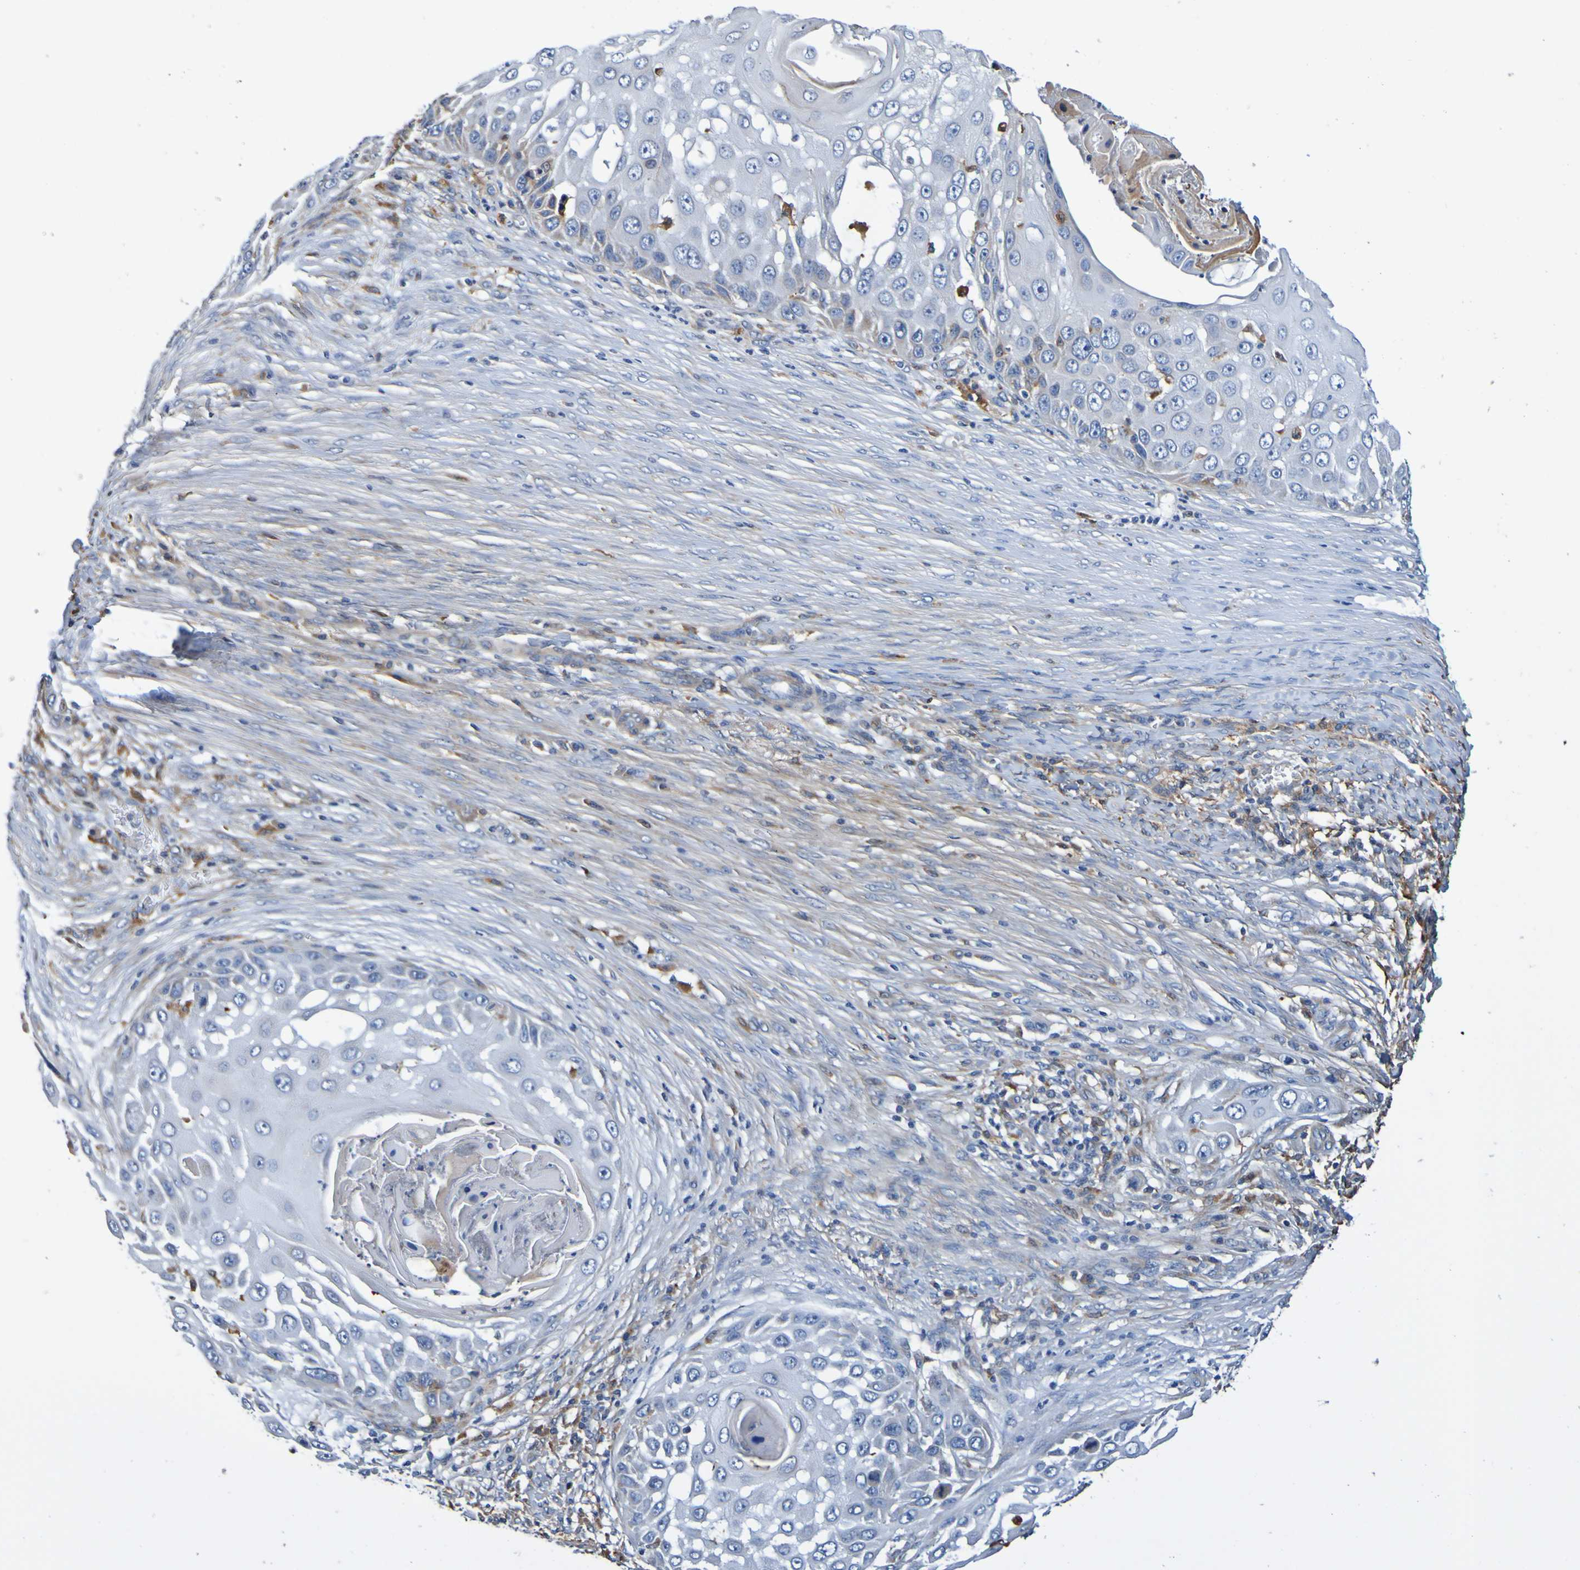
{"staining": {"intensity": "weak", "quantity": ">75%", "location": "cytoplasmic/membranous"}, "tissue": "skin cancer", "cell_type": "Tumor cells", "image_type": "cancer", "snomed": [{"axis": "morphology", "description": "Squamous cell carcinoma, NOS"}, {"axis": "topography", "description": "Skin"}], "caption": "An immunohistochemistry (IHC) image of neoplastic tissue is shown. Protein staining in brown labels weak cytoplasmic/membranous positivity in skin cancer within tumor cells. The staining is performed using DAB brown chromogen to label protein expression. The nuclei are counter-stained blue using hematoxylin.", "gene": "METAP2", "patient": {"sex": "female", "age": 44}}